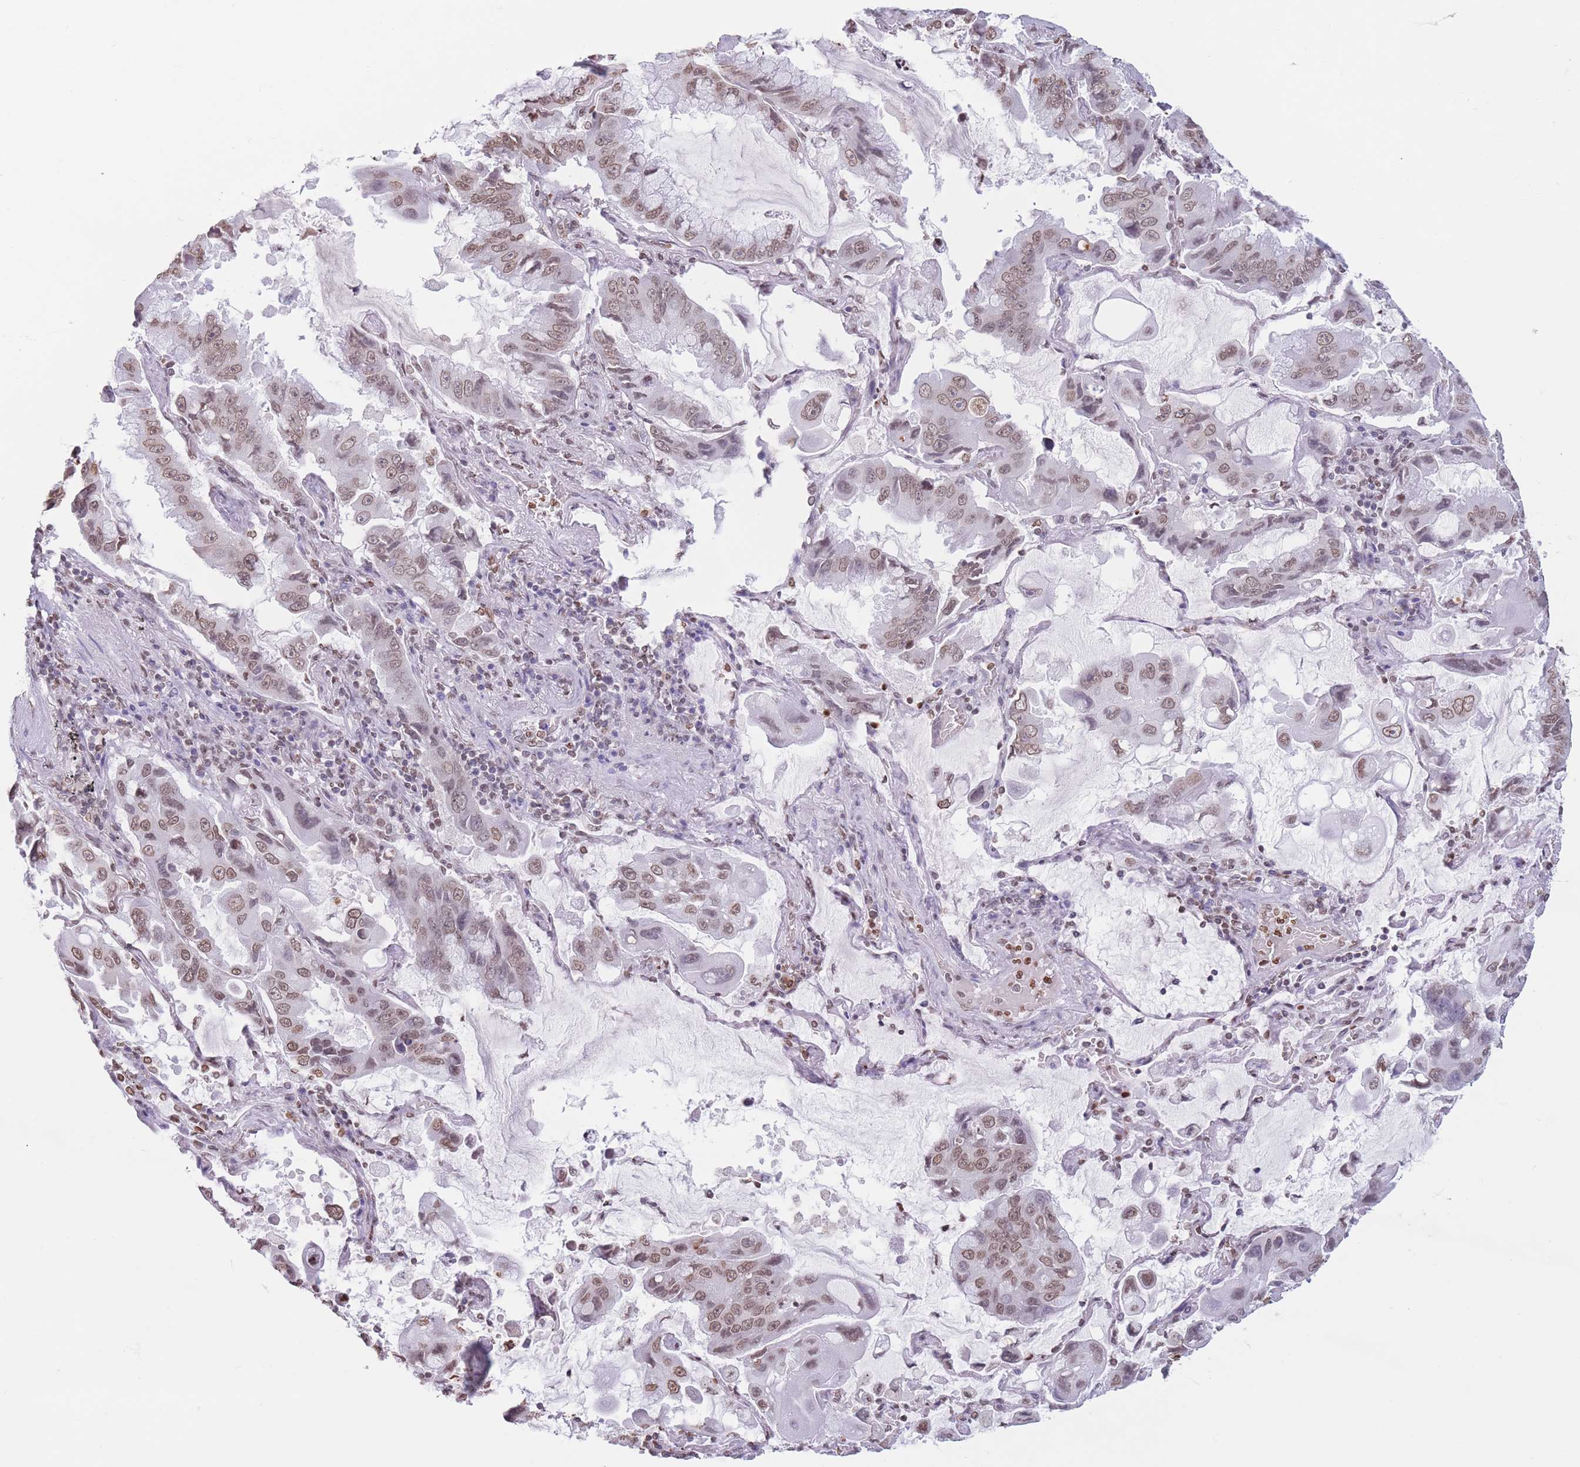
{"staining": {"intensity": "moderate", "quantity": ">75%", "location": "nuclear"}, "tissue": "lung cancer", "cell_type": "Tumor cells", "image_type": "cancer", "snomed": [{"axis": "morphology", "description": "Adenocarcinoma, NOS"}, {"axis": "topography", "description": "Lung"}], "caption": "Protein staining by IHC shows moderate nuclear expression in approximately >75% of tumor cells in adenocarcinoma (lung). Nuclei are stained in blue.", "gene": "RYK", "patient": {"sex": "male", "age": 64}}